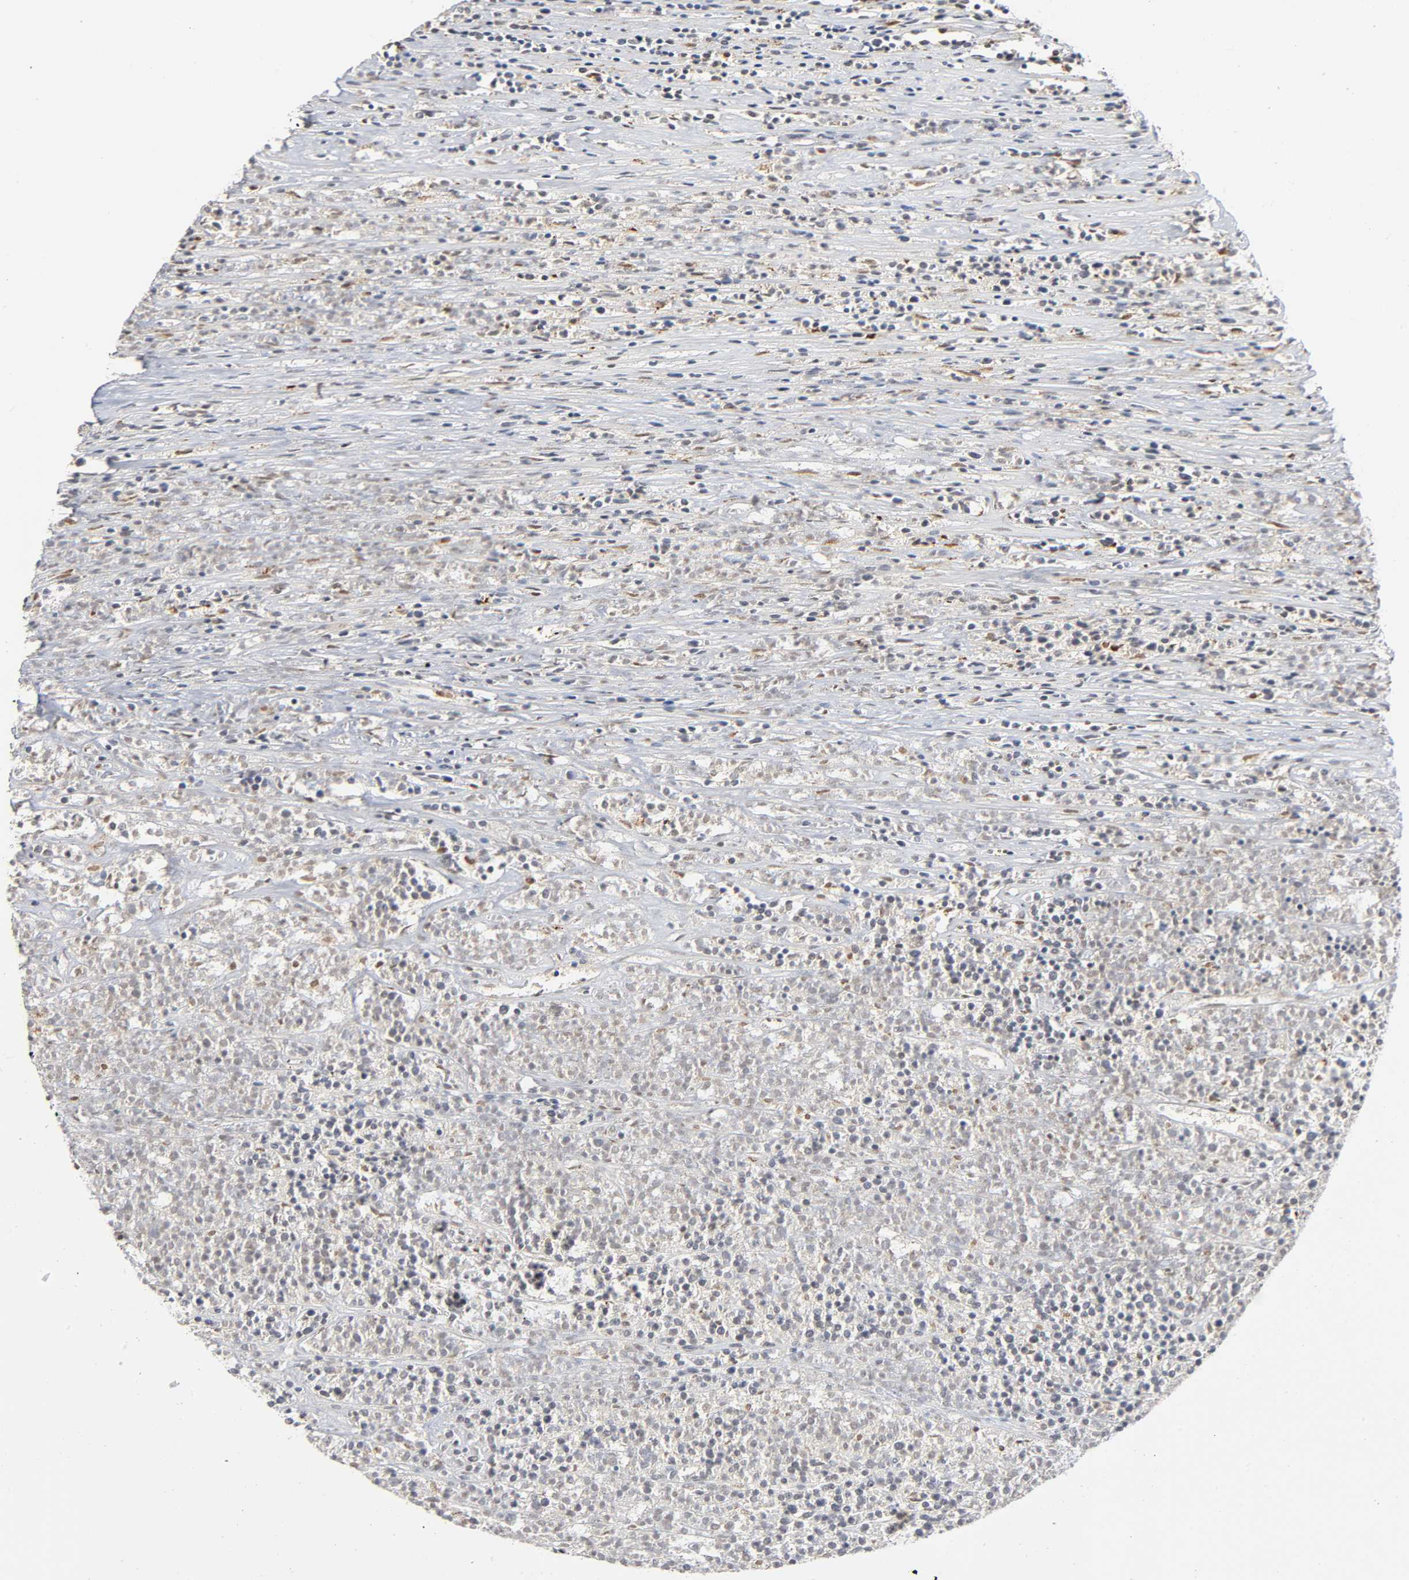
{"staining": {"intensity": "weak", "quantity": "<25%", "location": "nuclear"}, "tissue": "lymphoma", "cell_type": "Tumor cells", "image_type": "cancer", "snomed": [{"axis": "morphology", "description": "Malignant lymphoma, non-Hodgkin's type, High grade"}, {"axis": "topography", "description": "Lymph node"}], "caption": "Photomicrograph shows no significant protein staining in tumor cells of lymphoma. The staining was performed using DAB (3,3'-diaminobenzidine) to visualize the protein expression in brown, while the nuclei were stained in blue with hematoxylin (Magnification: 20x).", "gene": "KAT2B", "patient": {"sex": "female", "age": 73}}